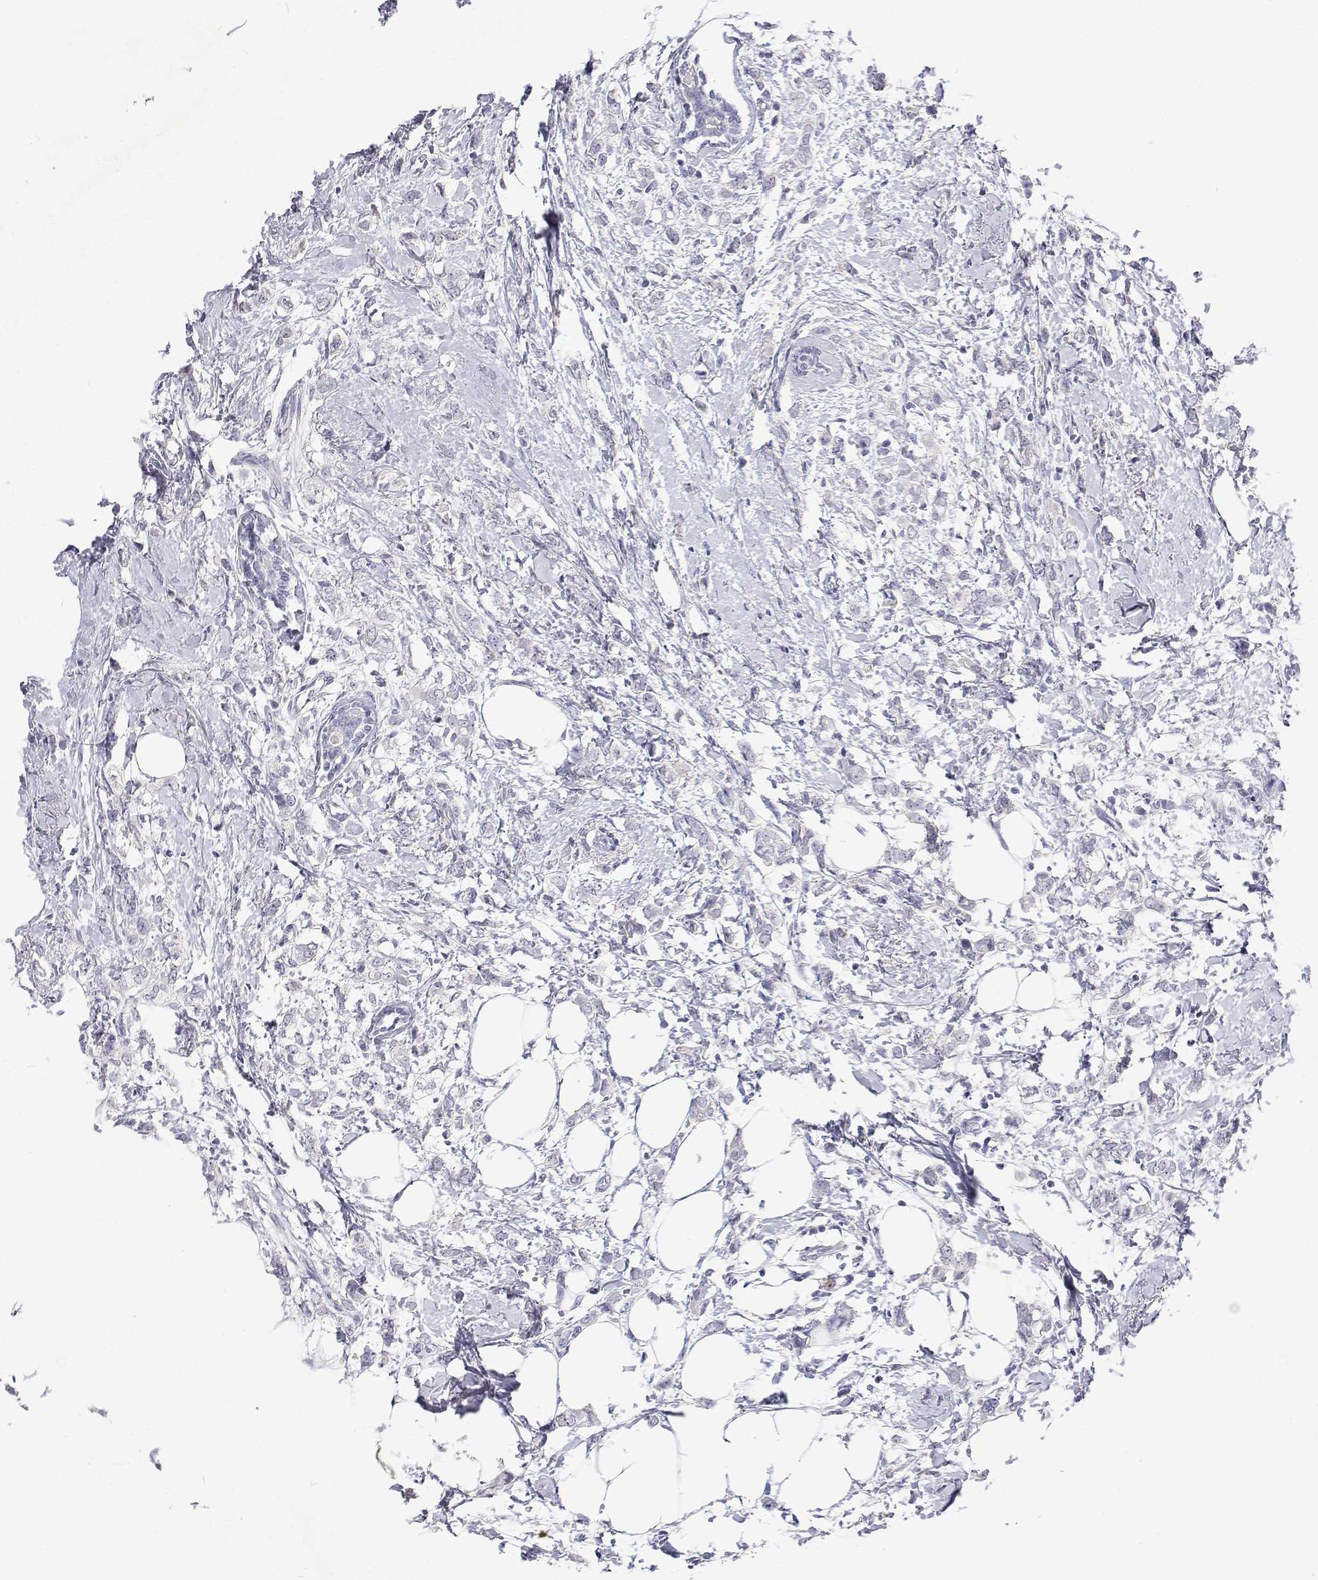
{"staining": {"intensity": "negative", "quantity": "none", "location": "none"}, "tissue": "breast cancer", "cell_type": "Tumor cells", "image_type": "cancer", "snomed": [{"axis": "morphology", "description": "Duct carcinoma"}, {"axis": "topography", "description": "Breast"}], "caption": "High magnification brightfield microscopy of breast infiltrating ductal carcinoma stained with DAB (brown) and counterstained with hematoxylin (blue): tumor cells show no significant staining. (DAB (3,3'-diaminobenzidine) immunohistochemistry (IHC) with hematoxylin counter stain).", "gene": "NCR2", "patient": {"sex": "female", "age": 40}}